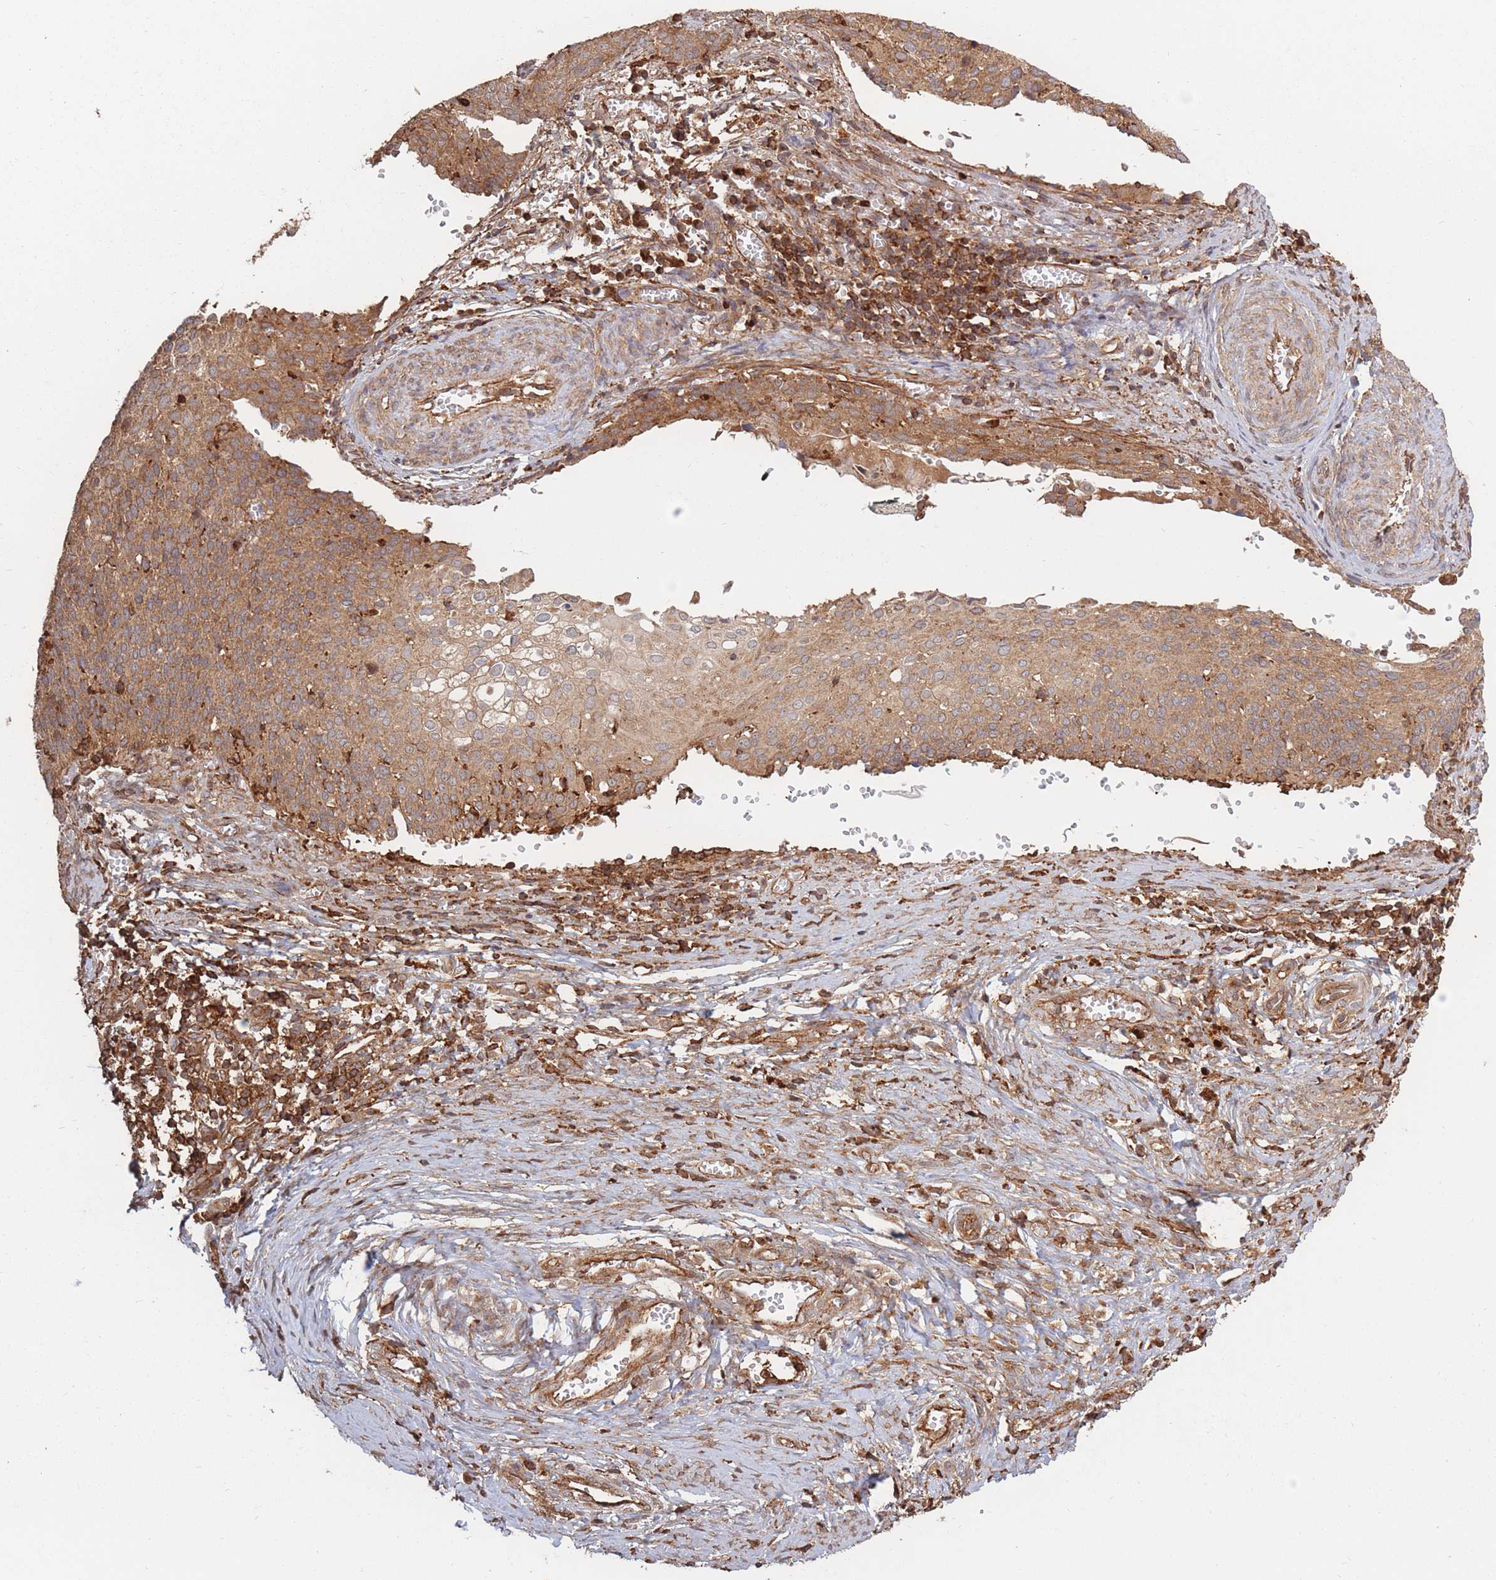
{"staining": {"intensity": "moderate", "quantity": ">75%", "location": "cytoplasmic/membranous"}, "tissue": "cervical cancer", "cell_type": "Tumor cells", "image_type": "cancer", "snomed": [{"axis": "morphology", "description": "Squamous cell carcinoma, NOS"}, {"axis": "topography", "description": "Cervix"}], "caption": "Squamous cell carcinoma (cervical) tissue displays moderate cytoplasmic/membranous positivity in about >75% of tumor cells Using DAB (brown) and hematoxylin (blue) stains, captured at high magnification using brightfield microscopy.", "gene": "RASSF2", "patient": {"sex": "female", "age": 44}}